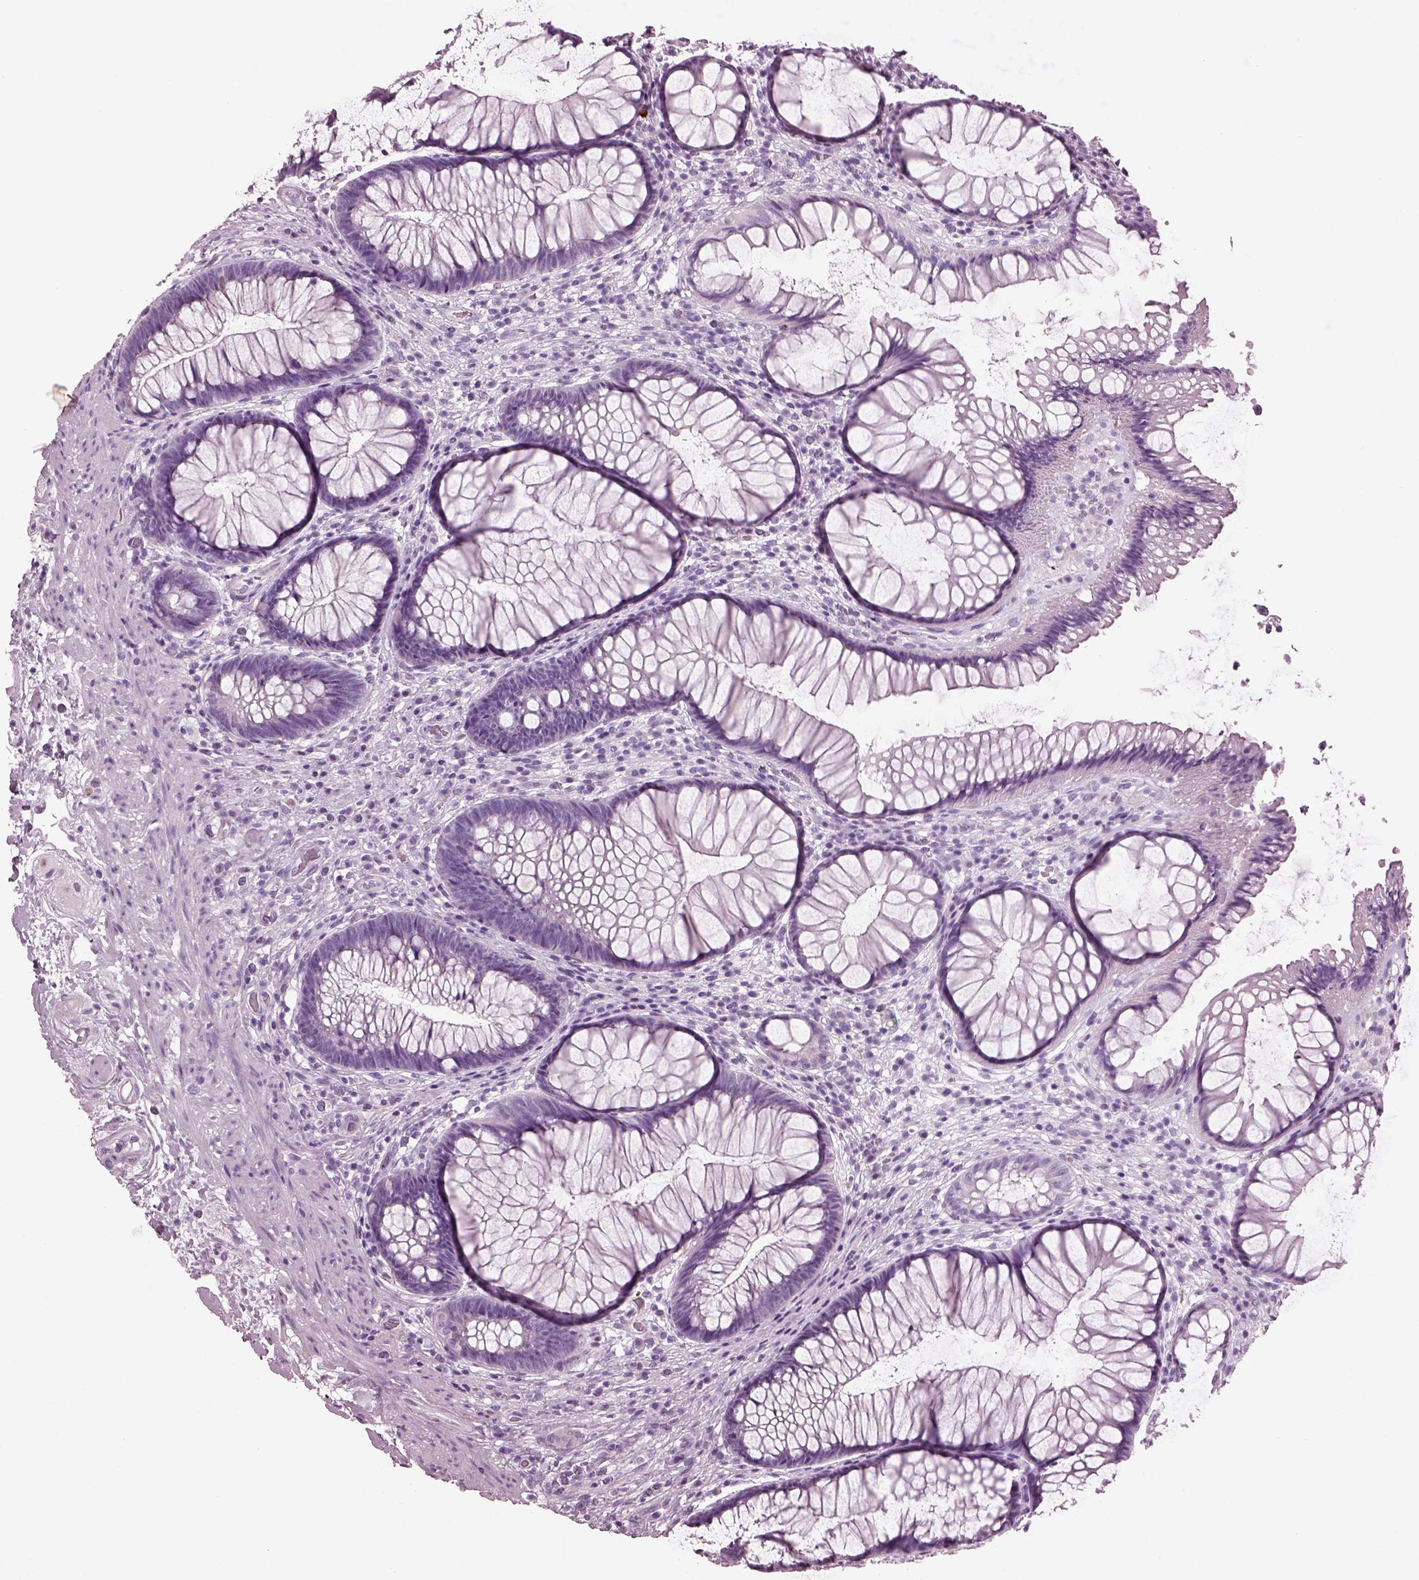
{"staining": {"intensity": "negative", "quantity": "none", "location": "none"}, "tissue": "rectum", "cell_type": "Glandular cells", "image_type": "normal", "snomed": [{"axis": "morphology", "description": "Normal tissue, NOS"}, {"axis": "topography", "description": "Smooth muscle"}, {"axis": "topography", "description": "Rectum"}], "caption": "Immunohistochemistry (IHC) of benign rectum displays no expression in glandular cells.", "gene": "KRTAP3", "patient": {"sex": "male", "age": 53}}